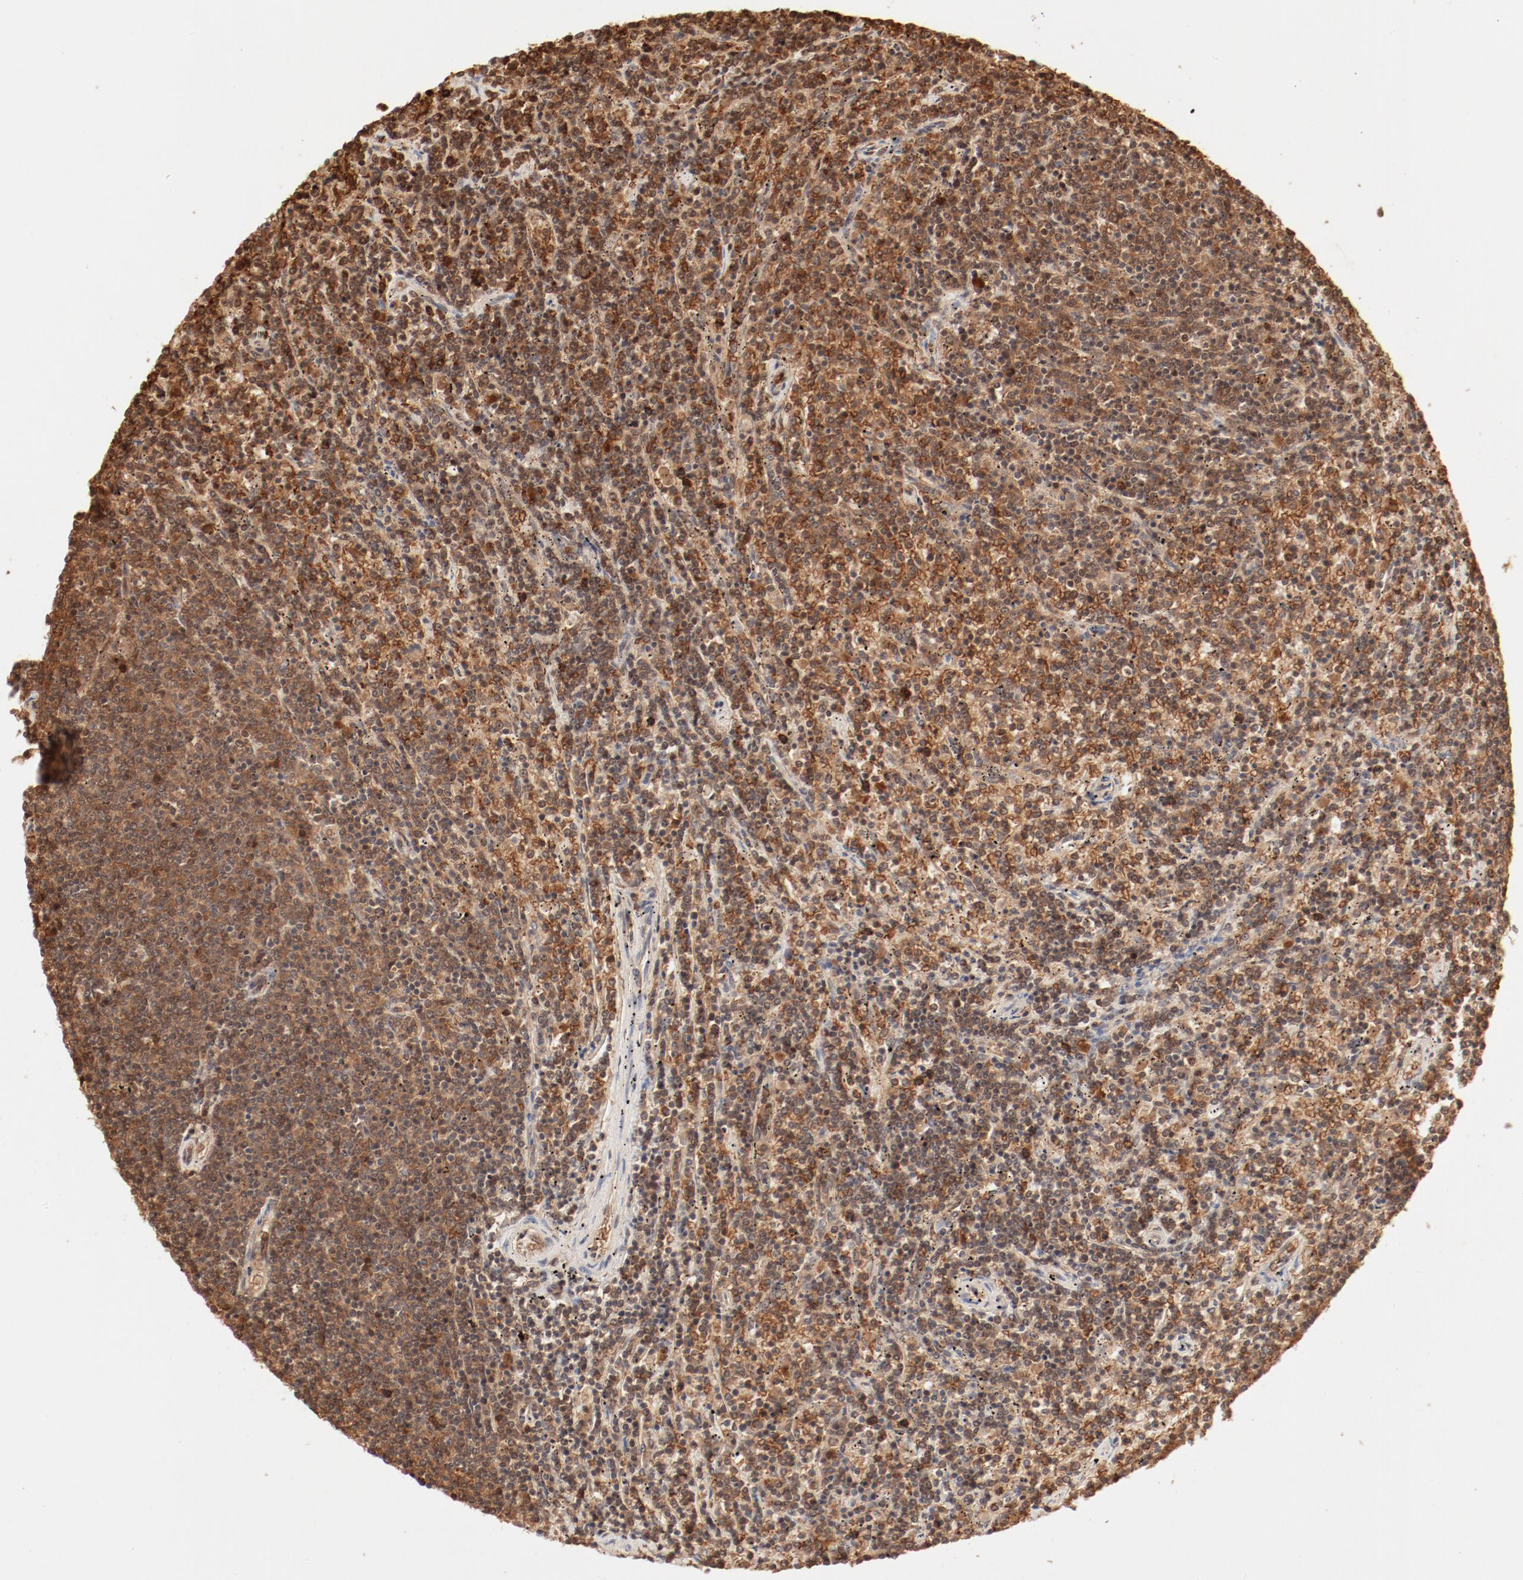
{"staining": {"intensity": "strong", "quantity": ">75%", "location": "cytoplasmic/membranous"}, "tissue": "lymphoma", "cell_type": "Tumor cells", "image_type": "cancer", "snomed": [{"axis": "morphology", "description": "Malignant lymphoma, non-Hodgkin's type, Low grade"}, {"axis": "topography", "description": "Spleen"}], "caption": "Malignant lymphoma, non-Hodgkin's type (low-grade) stained with a brown dye displays strong cytoplasmic/membranous positive expression in approximately >75% of tumor cells.", "gene": "FAM50A", "patient": {"sex": "female", "age": 50}}